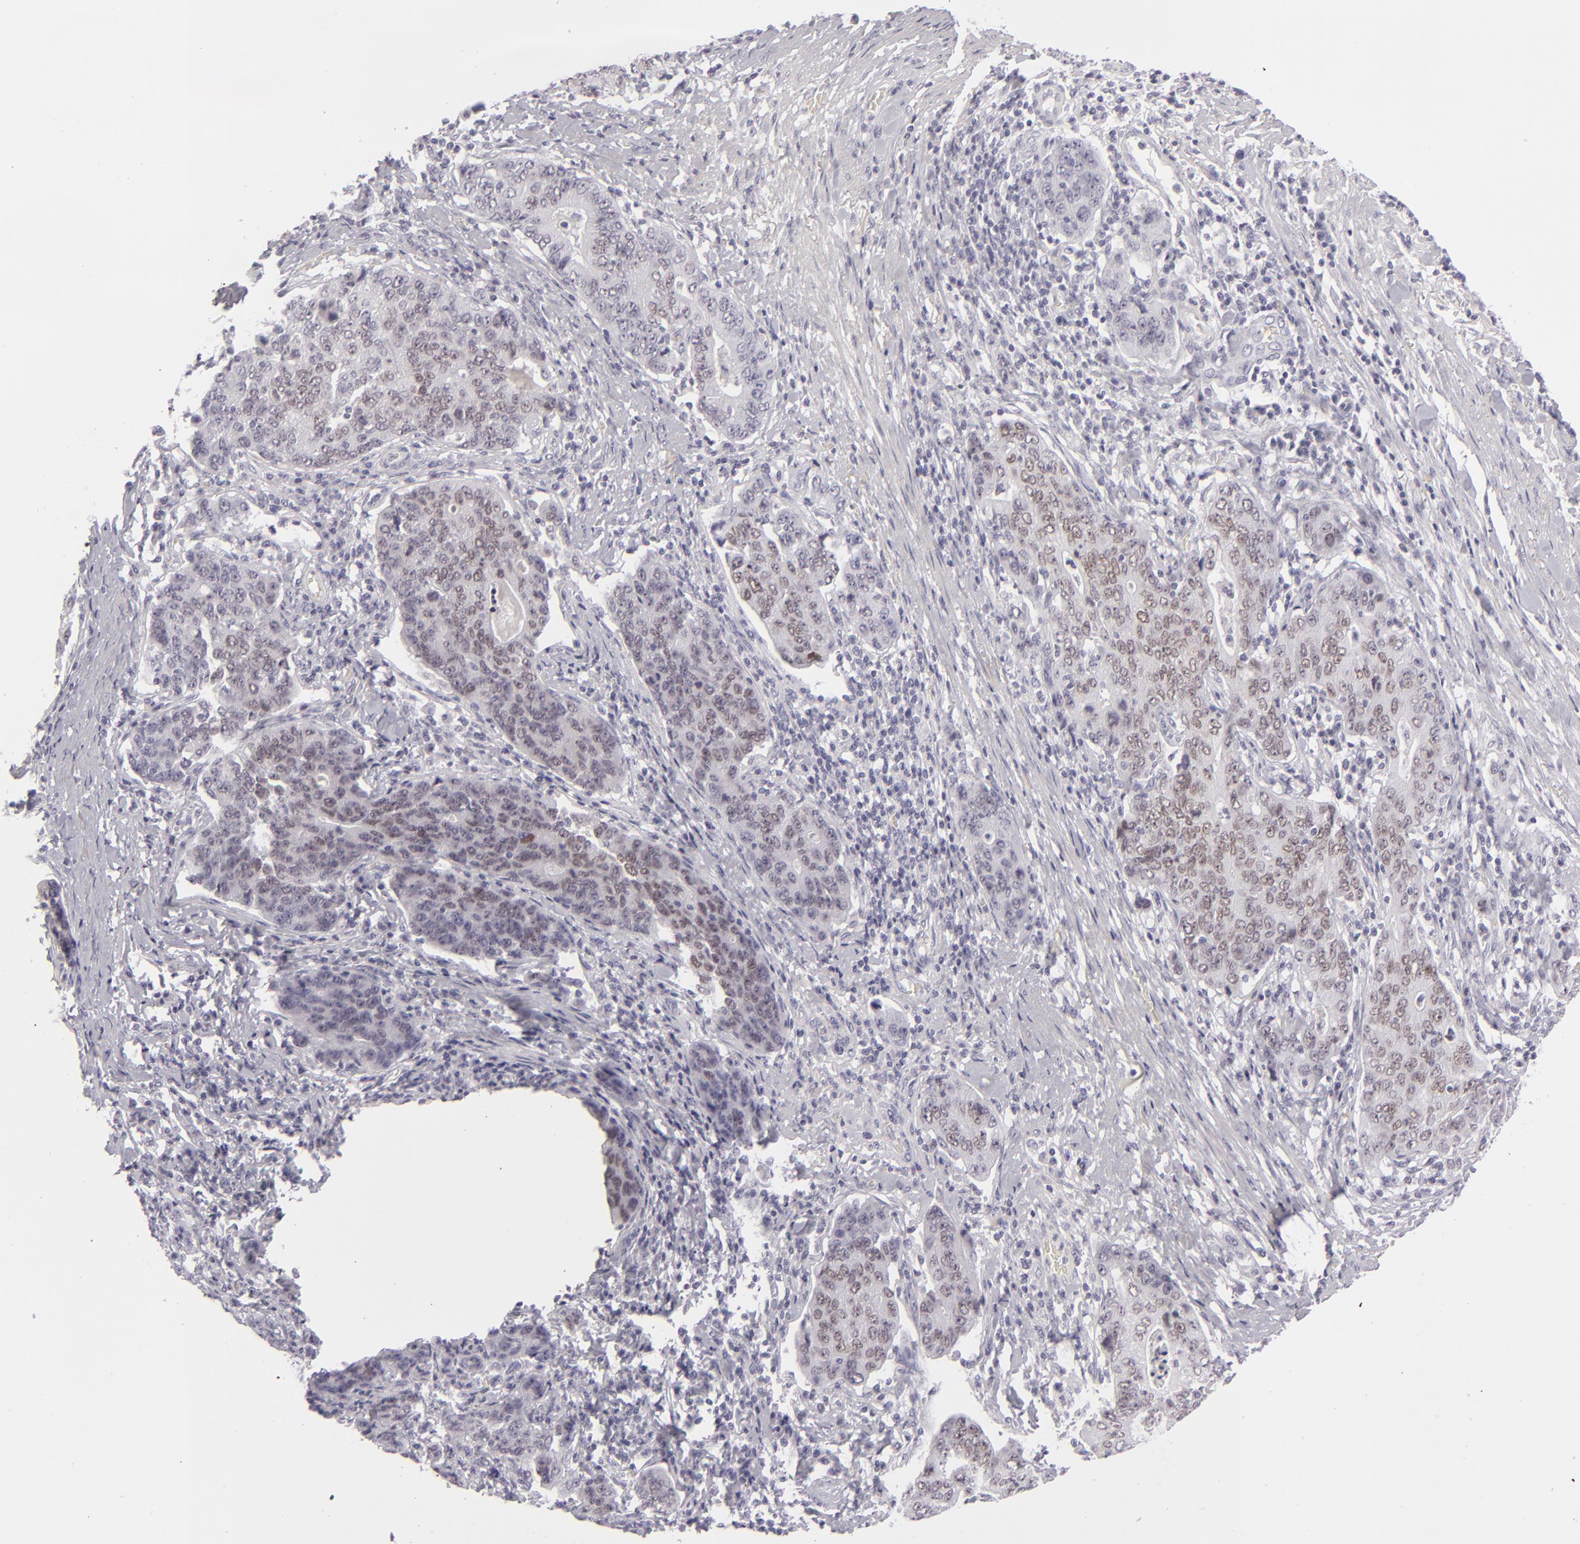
{"staining": {"intensity": "weak", "quantity": "25%-75%", "location": "nuclear"}, "tissue": "stomach cancer", "cell_type": "Tumor cells", "image_type": "cancer", "snomed": [{"axis": "morphology", "description": "Adenocarcinoma, NOS"}, {"axis": "topography", "description": "Esophagus"}, {"axis": "topography", "description": "Stomach"}], "caption": "Immunohistochemistry staining of stomach cancer, which shows low levels of weak nuclear expression in about 25%-75% of tumor cells indicating weak nuclear protein staining. The staining was performed using DAB (brown) for protein detection and nuclei were counterstained in hematoxylin (blue).", "gene": "CDX2", "patient": {"sex": "male", "age": 74}}